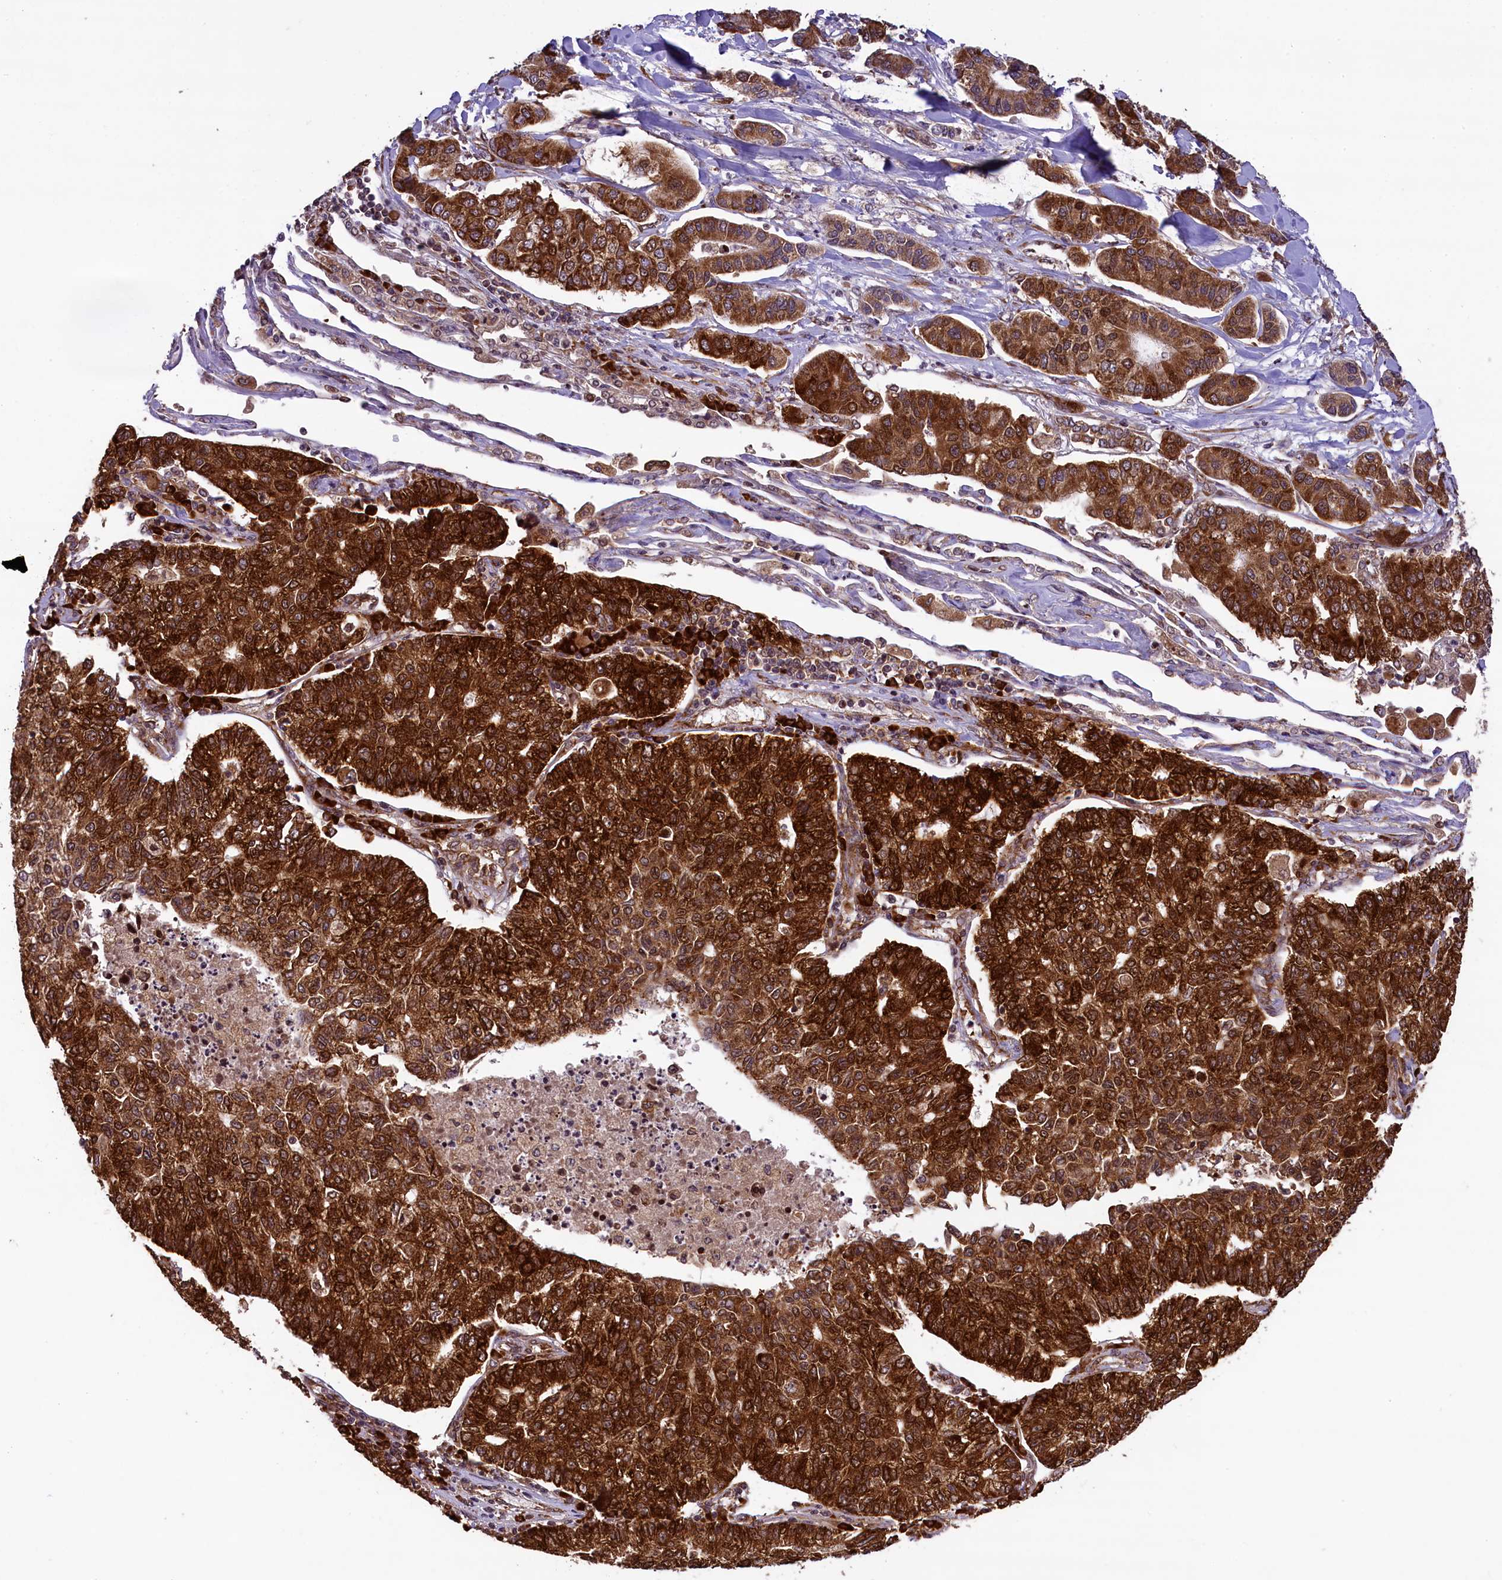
{"staining": {"intensity": "strong", "quantity": ">75%", "location": "cytoplasmic/membranous"}, "tissue": "lung cancer", "cell_type": "Tumor cells", "image_type": "cancer", "snomed": [{"axis": "morphology", "description": "Adenocarcinoma, NOS"}, {"axis": "topography", "description": "Lung"}], "caption": "Immunohistochemistry image of neoplastic tissue: lung cancer stained using IHC shows high levels of strong protein expression localized specifically in the cytoplasmic/membranous of tumor cells, appearing as a cytoplasmic/membranous brown color.", "gene": "LARP4", "patient": {"sex": "male", "age": 49}}